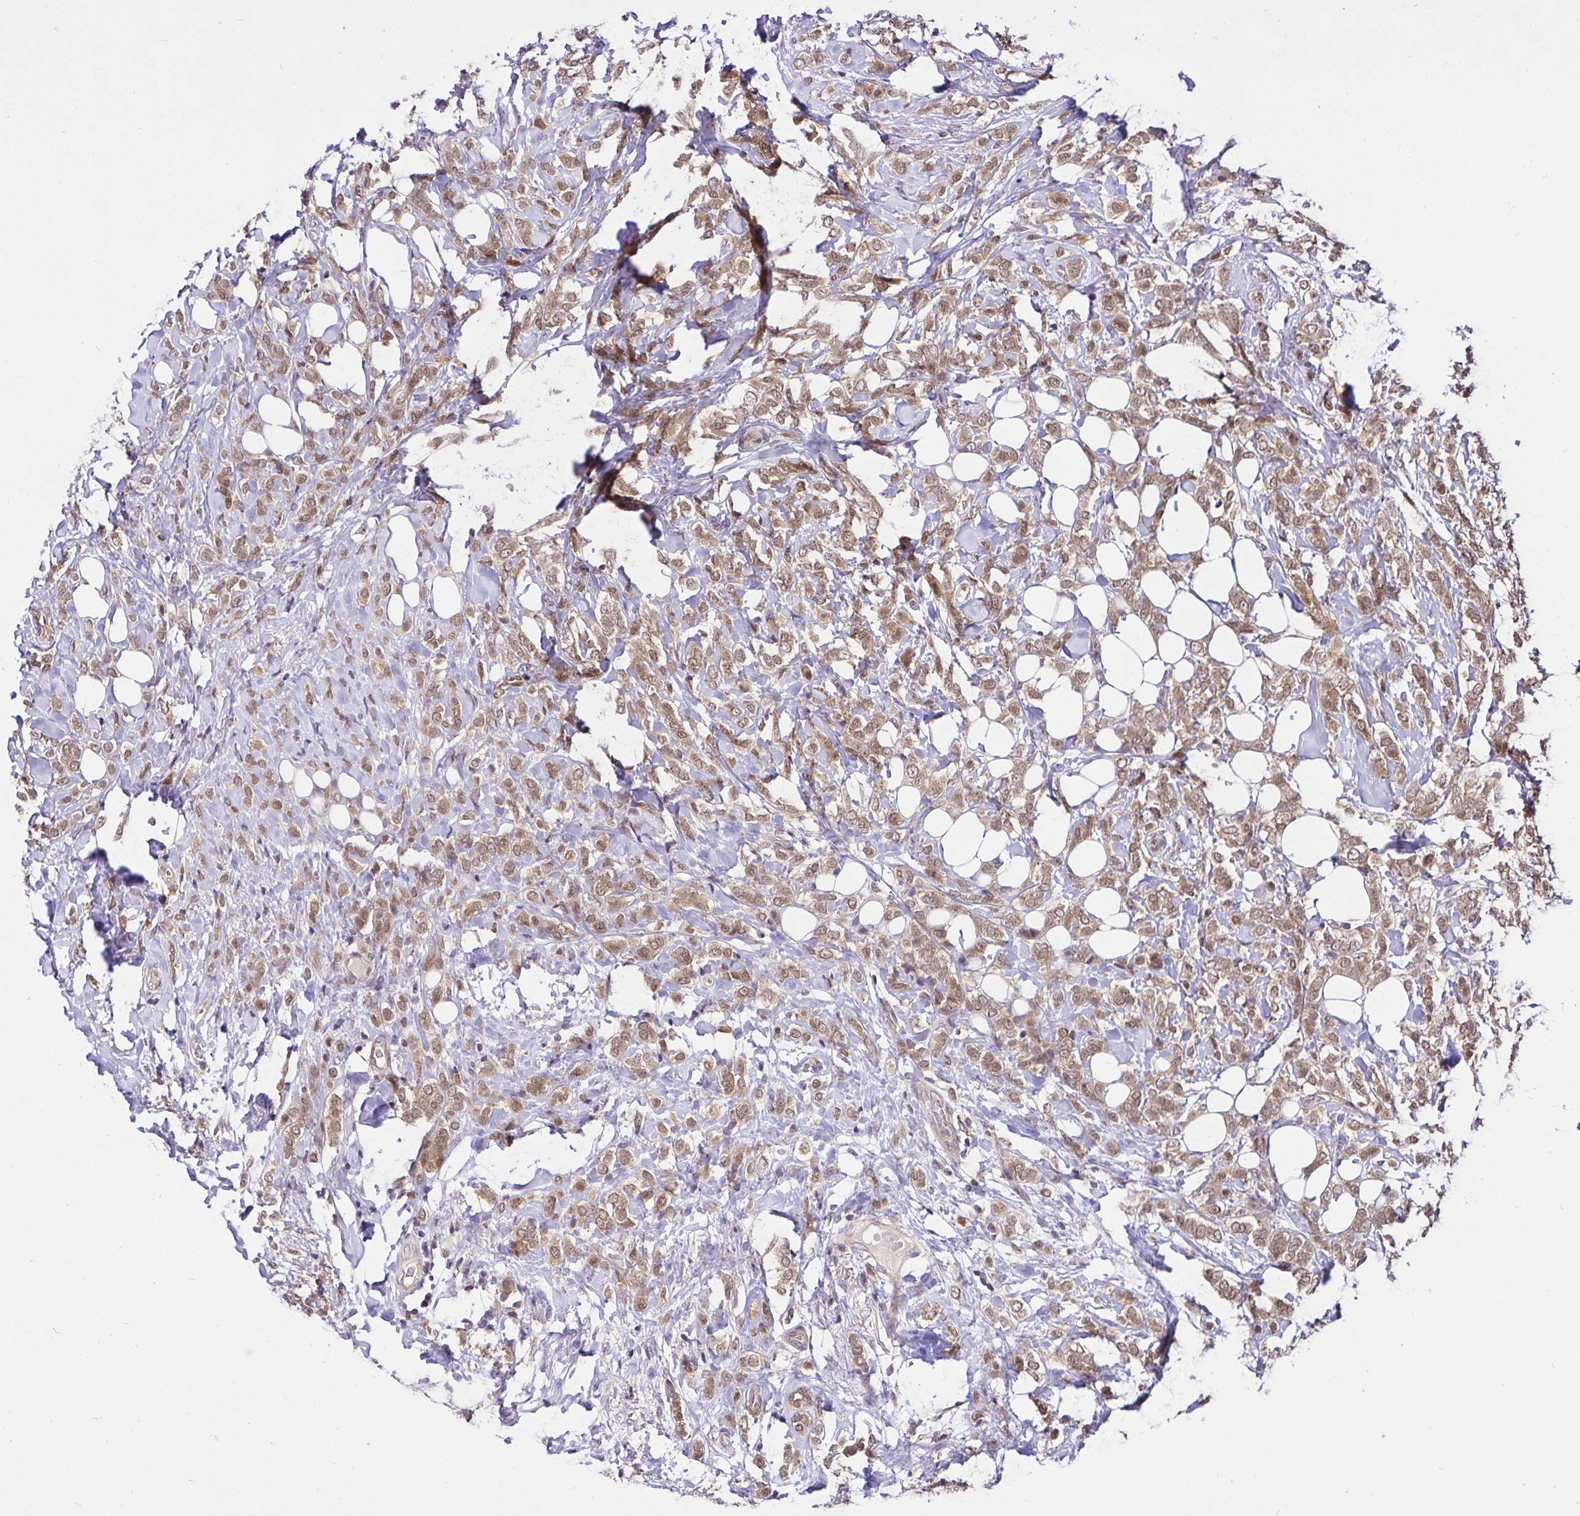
{"staining": {"intensity": "moderate", "quantity": ">75%", "location": "cytoplasmic/membranous,nuclear"}, "tissue": "breast cancer", "cell_type": "Tumor cells", "image_type": "cancer", "snomed": [{"axis": "morphology", "description": "Lobular carcinoma"}, {"axis": "topography", "description": "Breast"}], "caption": "An IHC image of neoplastic tissue is shown. Protein staining in brown highlights moderate cytoplasmic/membranous and nuclear positivity in lobular carcinoma (breast) within tumor cells. Nuclei are stained in blue.", "gene": "UBE2M", "patient": {"sex": "female", "age": 49}}